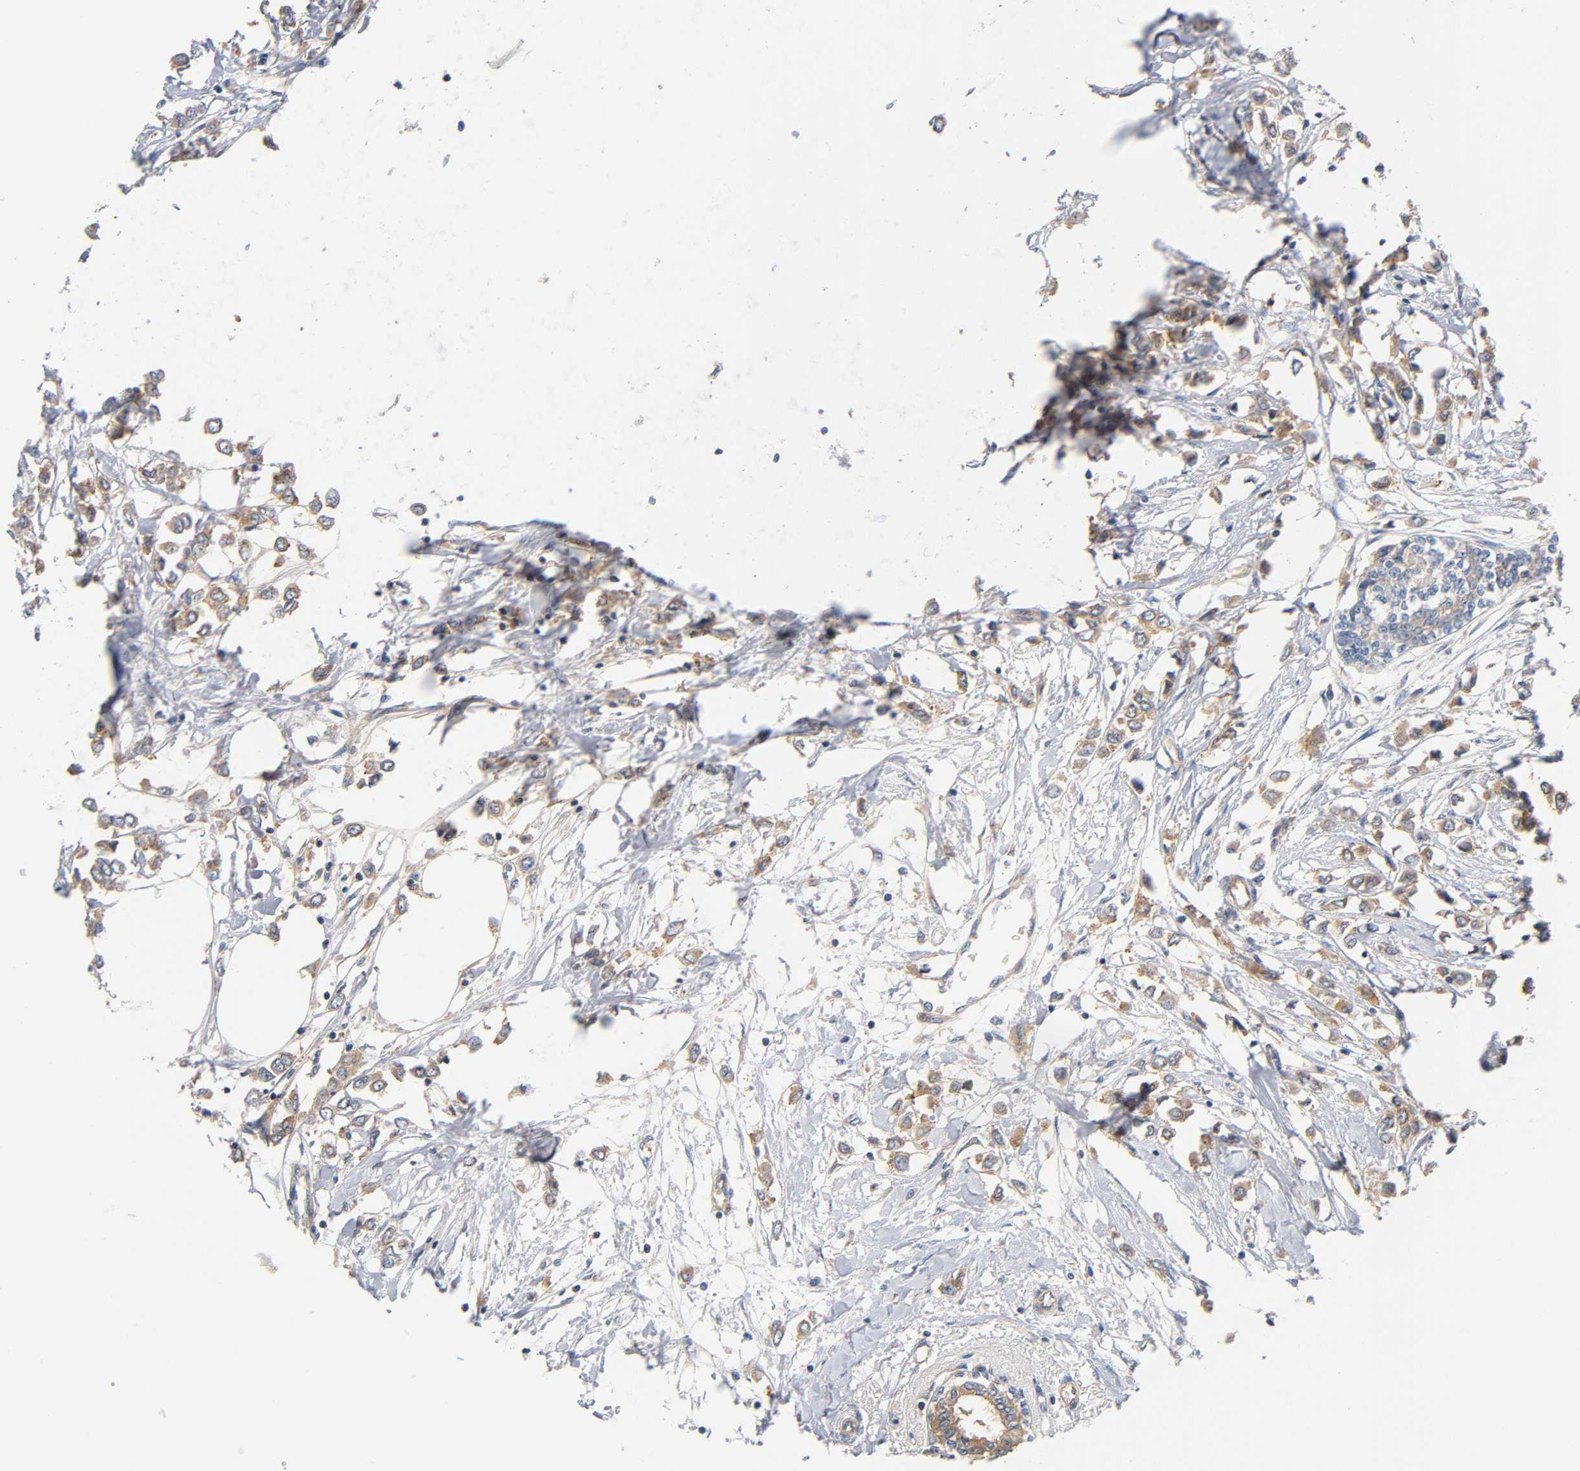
{"staining": {"intensity": "moderate", "quantity": ">75%", "location": "cytoplasmic/membranous"}, "tissue": "breast cancer", "cell_type": "Tumor cells", "image_type": "cancer", "snomed": [{"axis": "morphology", "description": "Lobular carcinoma"}, {"axis": "topography", "description": "Breast"}], "caption": "This is a histology image of immunohistochemistry (IHC) staining of breast cancer, which shows moderate positivity in the cytoplasmic/membranous of tumor cells.", "gene": "PRKAB1", "patient": {"sex": "female", "age": 51}}